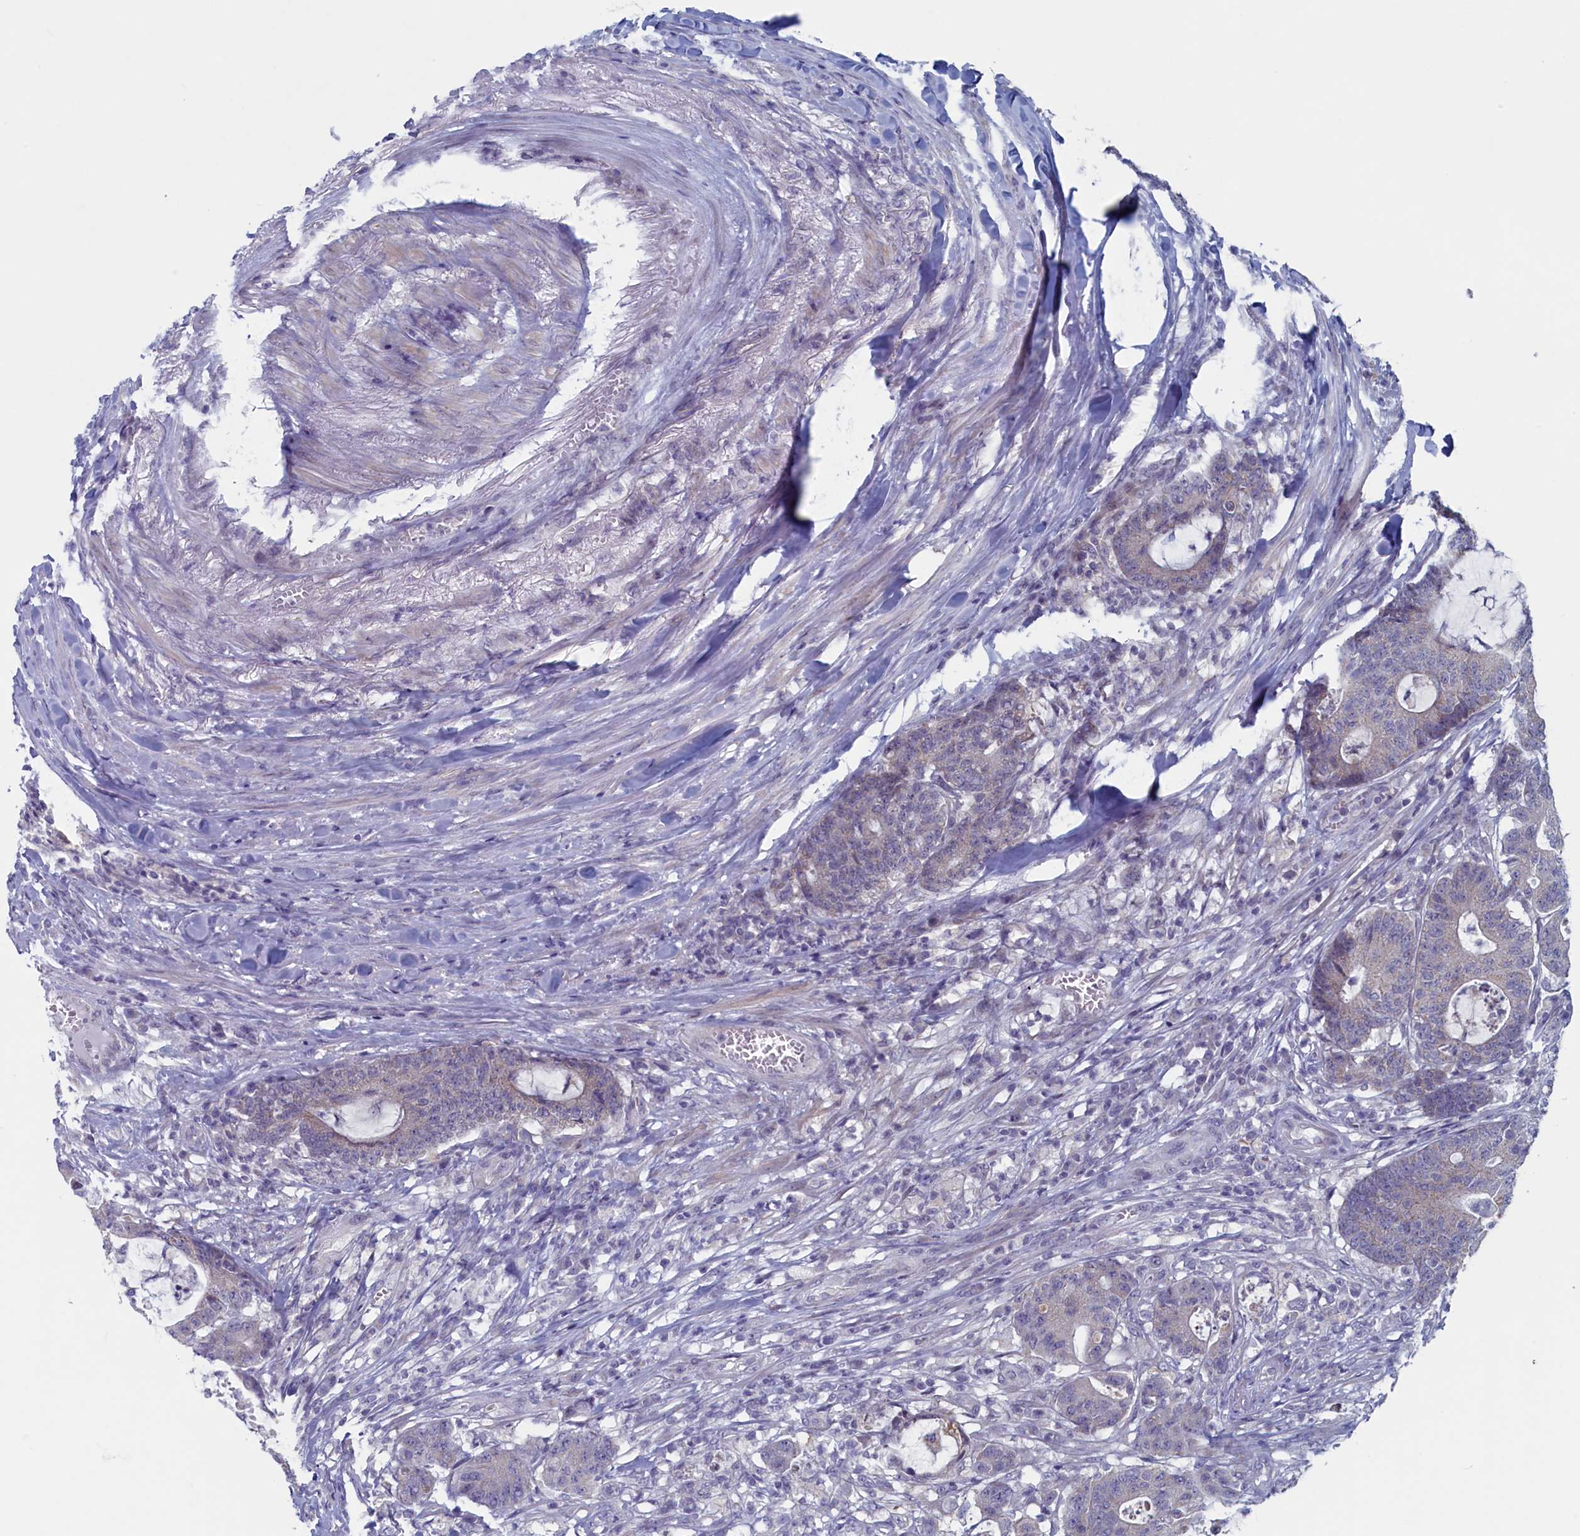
{"staining": {"intensity": "negative", "quantity": "none", "location": "none"}, "tissue": "colorectal cancer", "cell_type": "Tumor cells", "image_type": "cancer", "snomed": [{"axis": "morphology", "description": "Adenocarcinoma, NOS"}, {"axis": "topography", "description": "Colon"}], "caption": "The IHC histopathology image has no significant expression in tumor cells of colorectal adenocarcinoma tissue.", "gene": "WDR76", "patient": {"sex": "female", "age": 84}}